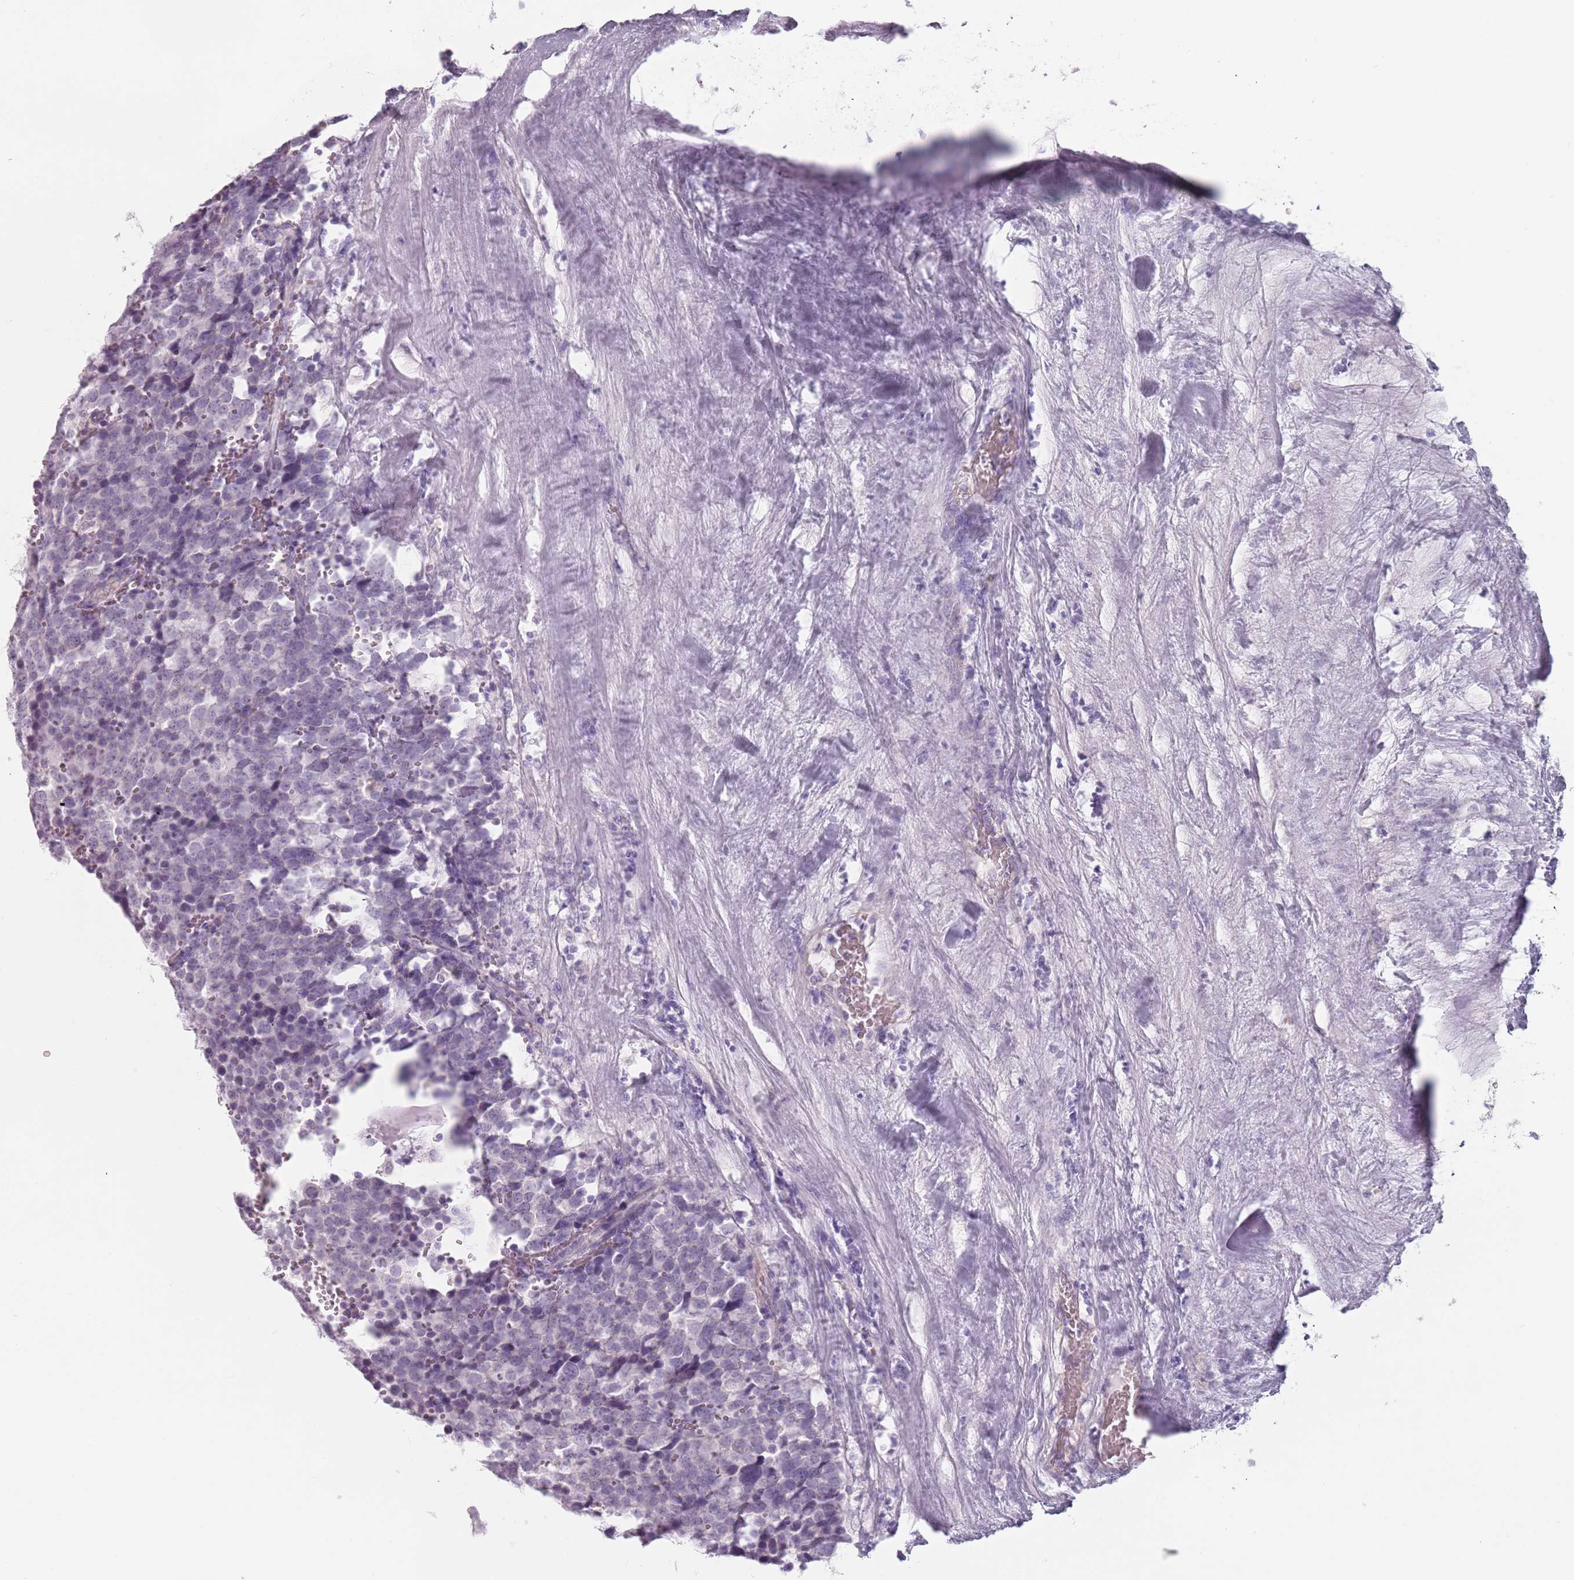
{"staining": {"intensity": "negative", "quantity": "none", "location": "none"}, "tissue": "testis cancer", "cell_type": "Tumor cells", "image_type": "cancer", "snomed": [{"axis": "morphology", "description": "Seminoma, NOS"}, {"axis": "topography", "description": "Testis"}], "caption": "Micrograph shows no significant protein staining in tumor cells of testis cancer (seminoma).", "gene": "ZNF584", "patient": {"sex": "male", "age": 71}}